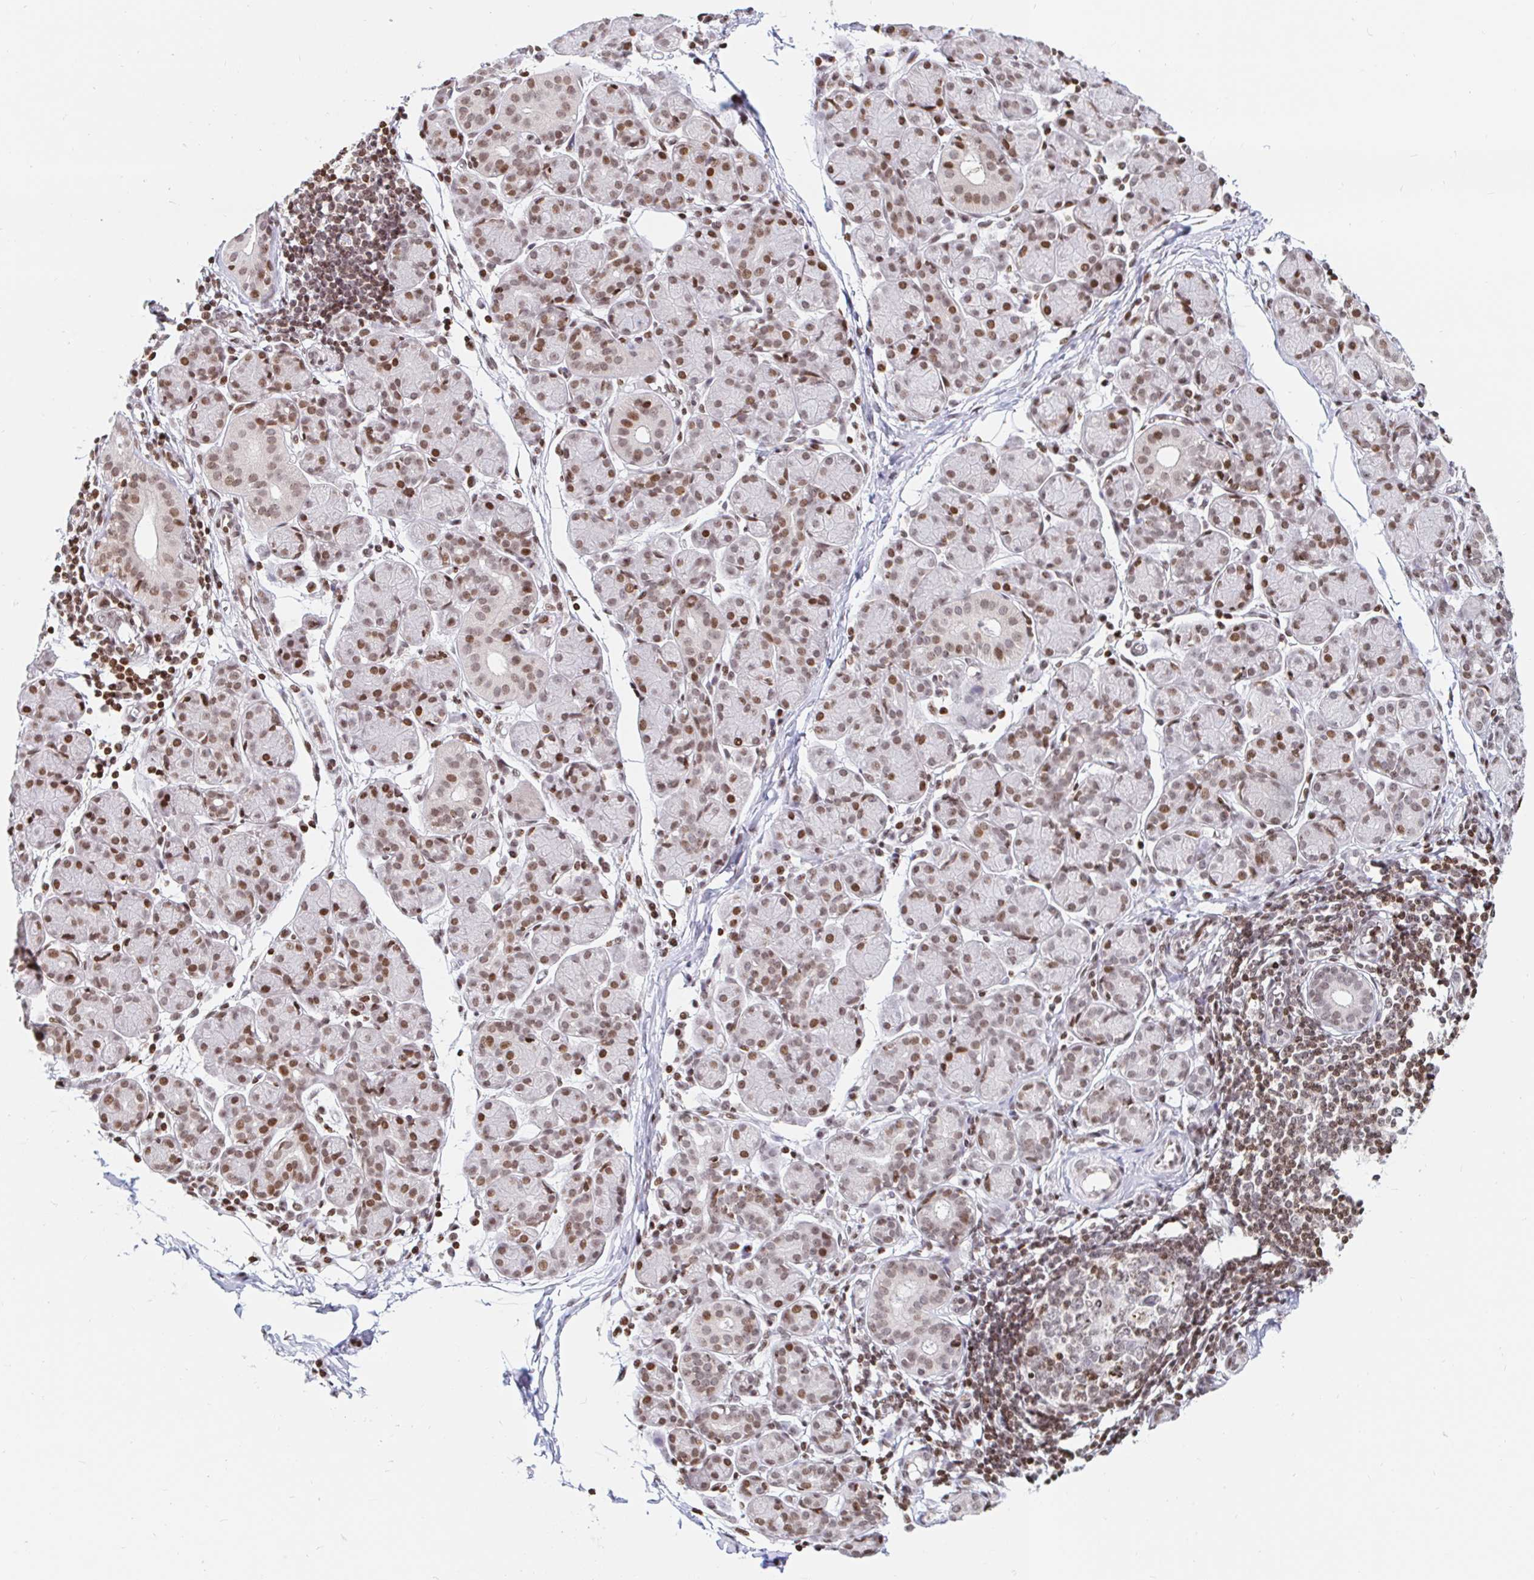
{"staining": {"intensity": "moderate", "quantity": "25%-75%", "location": "nuclear"}, "tissue": "salivary gland", "cell_type": "Glandular cells", "image_type": "normal", "snomed": [{"axis": "morphology", "description": "Normal tissue, NOS"}, {"axis": "morphology", "description": "Inflammation, NOS"}, {"axis": "topography", "description": "Lymph node"}, {"axis": "topography", "description": "Salivary gland"}], "caption": "Immunohistochemistry staining of unremarkable salivary gland, which demonstrates medium levels of moderate nuclear staining in about 25%-75% of glandular cells indicating moderate nuclear protein staining. The staining was performed using DAB (brown) for protein detection and nuclei were counterstained in hematoxylin (blue).", "gene": "HOXC10", "patient": {"sex": "male", "age": 3}}